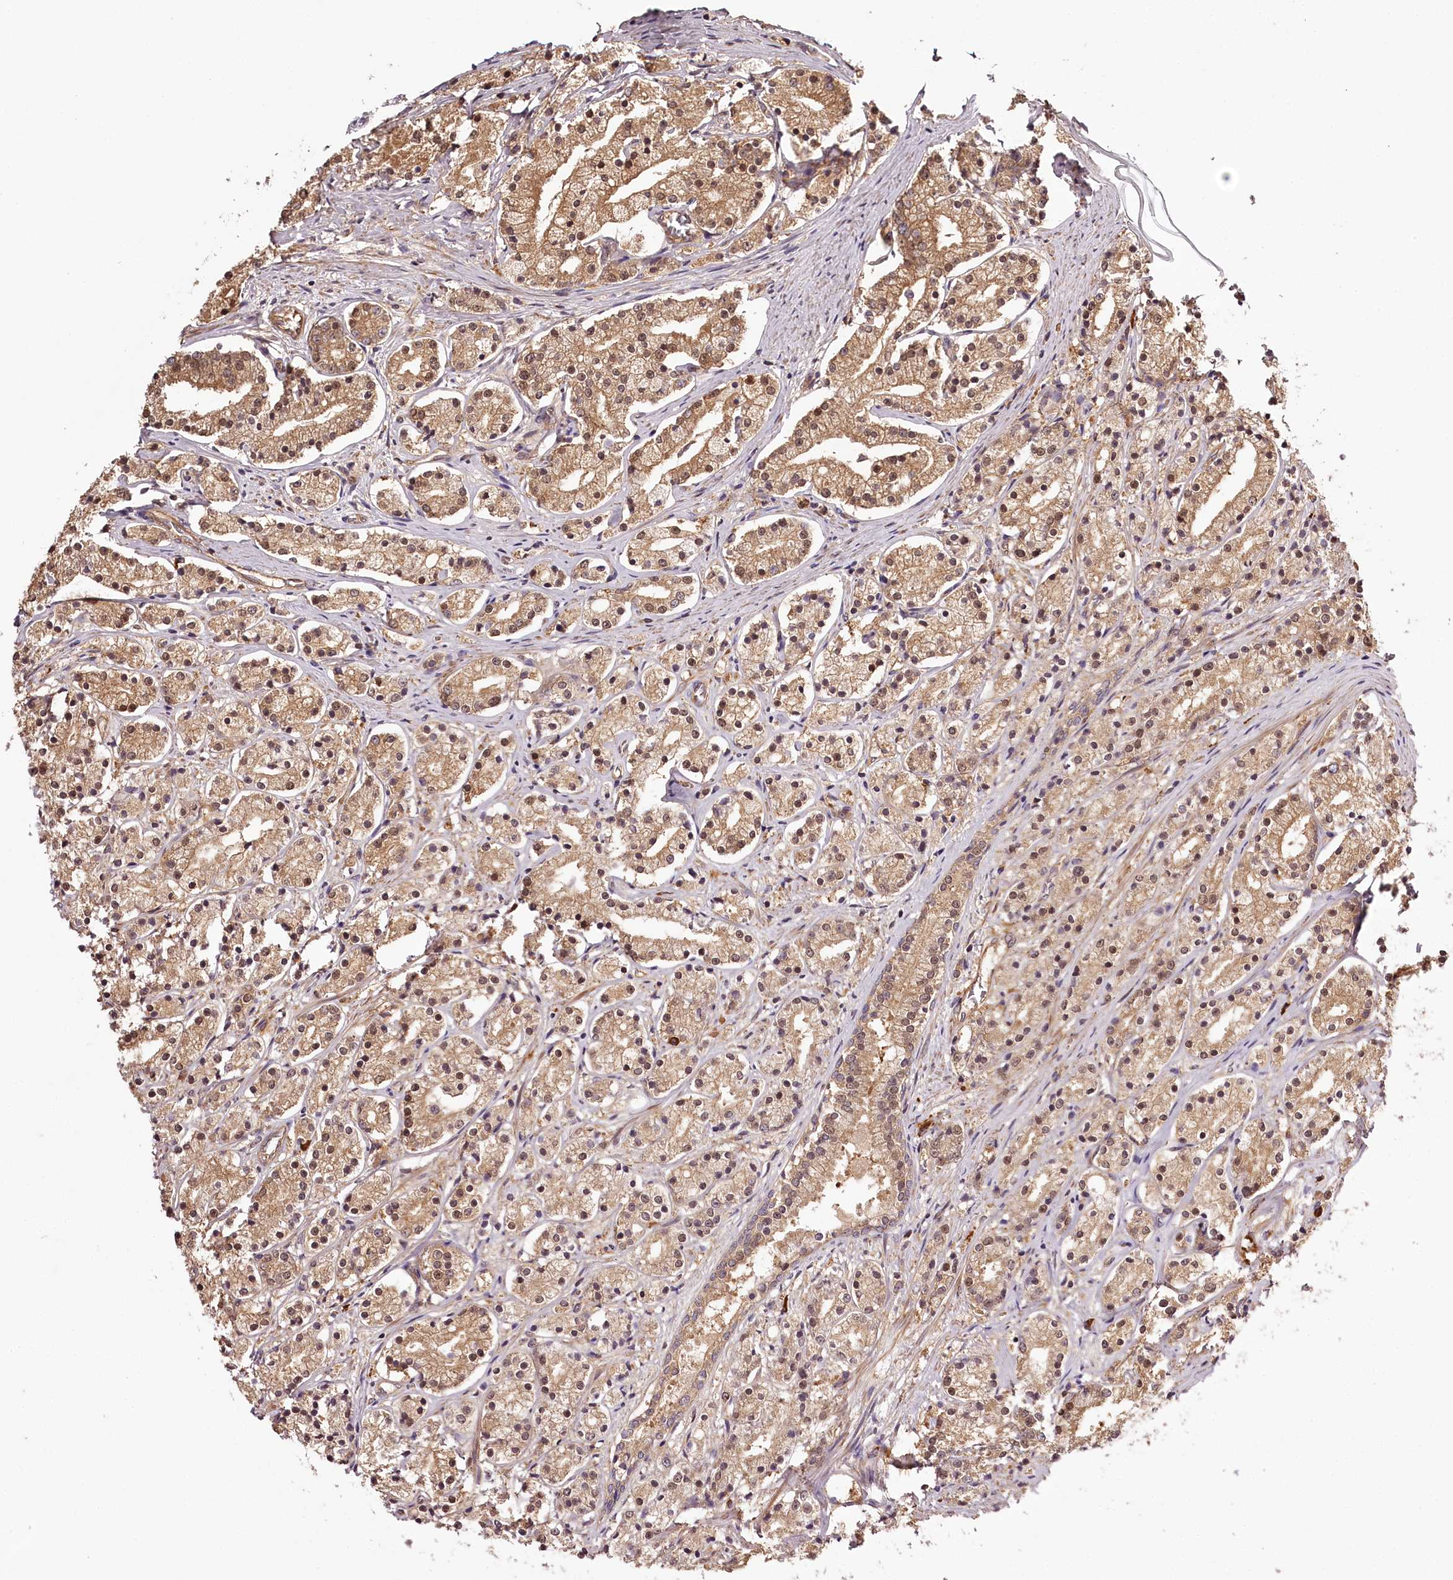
{"staining": {"intensity": "moderate", "quantity": "25%-75%", "location": "cytoplasmic/membranous,nuclear"}, "tissue": "prostate cancer", "cell_type": "Tumor cells", "image_type": "cancer", "snomed": [{"axis": "morphology", "description": "Adenocarcinoma, High grade"}, {"axis": "topography", "description": "Prostate"}], "caption": "Immunohistochemical staining of high-grade adenocarcinoma (prostate) demonstrates medium levels of moderate cytoplasmic/membranous and nuclear expression in approximately 25%-75% of tumor cells.", "gene": "TARS1", "patient": {"sex": "male", "age": 69}}